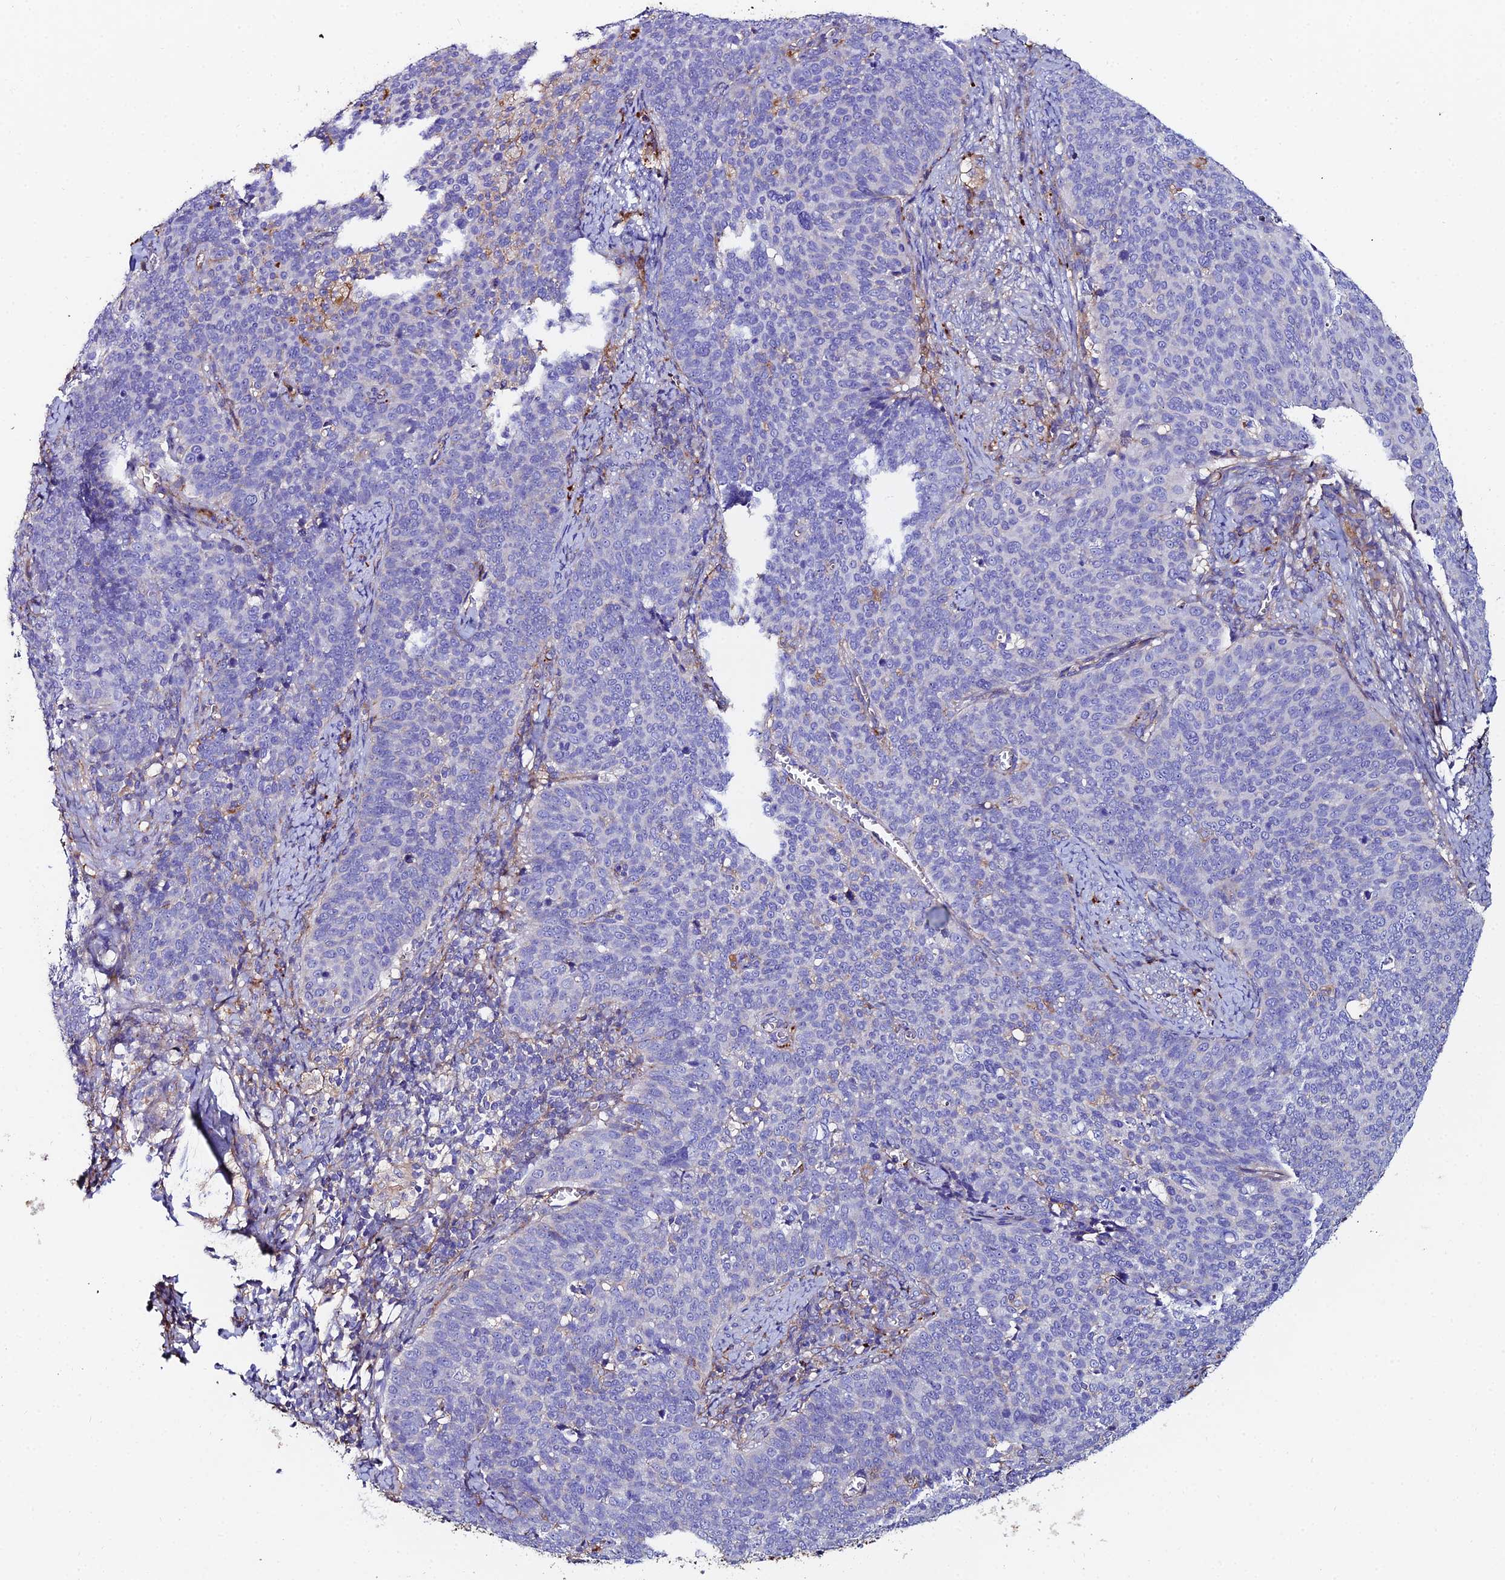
{"staining": {"intensity": "negative", "quantity": "none", "location": "none"}, "tissue": "cervical cancer", "cell_type": "Tumor cells", "image_type": "cancer", "snomed": [{"axis": "morphology", "description": "Normal tissue, NOS"}, {"axis": "morphology", "description": "Squamous cell carcinoma, NOS"}, {"axis": "topography", "description": "Cervix"}], "caption": "This is an immunohistochemistry micrograph of human cervical squamous cell carcinoma. There is no staining in tumor cells.", "gene": "C6", "patient": {"sex": "female", "age": 39}}